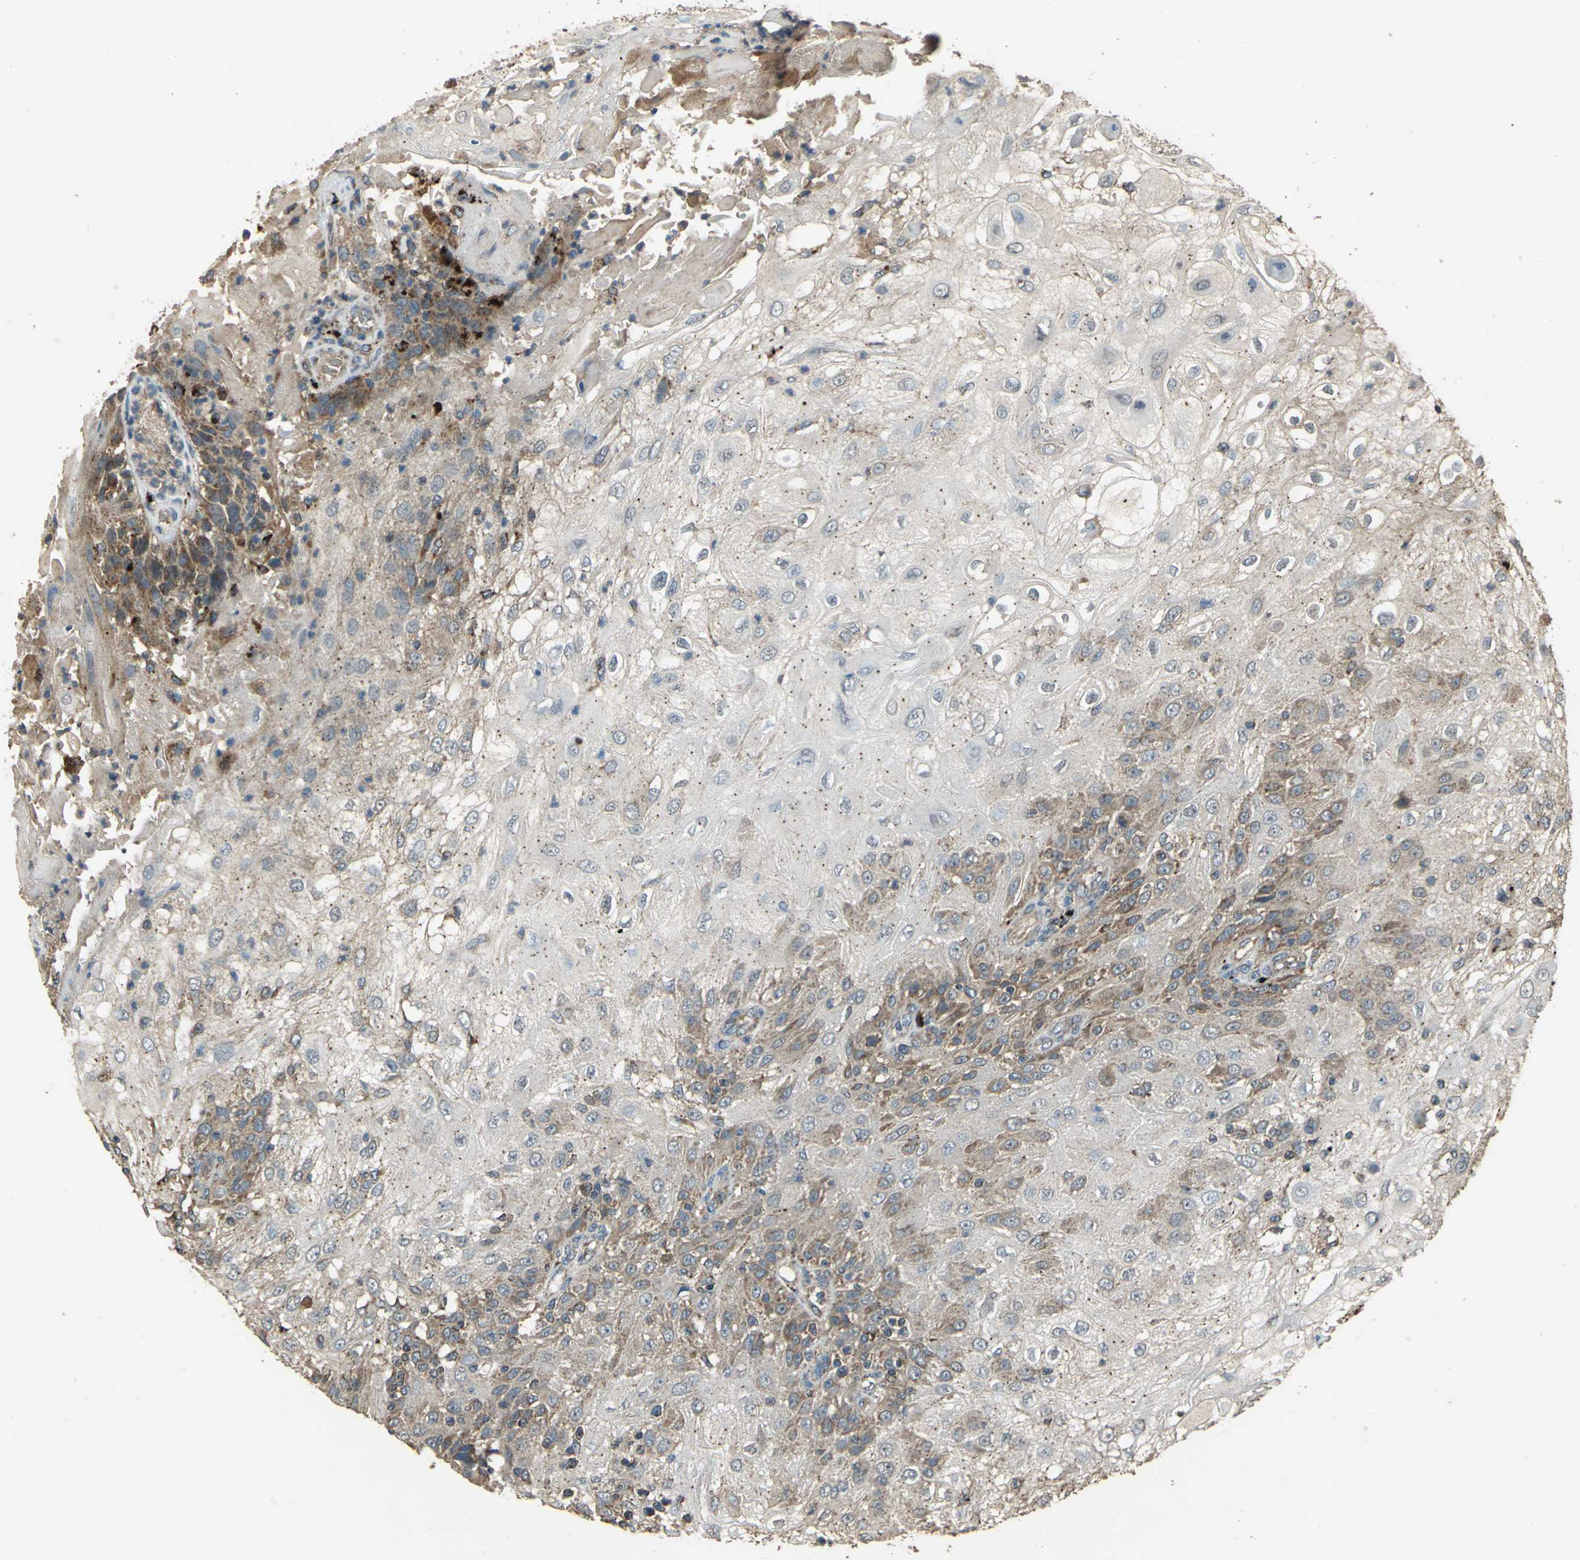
{"staining": {"intensity": "moderate", "quantity": "25%-75%", "location": "cytoplasmic/membranous"}, "tissue": "skin cancer", "cell_type": "Tumor cells", "image_type": "cancer", "snomed": [{"axis": "morphology", "description": "Normal tissue, NOS"}, {"axis": "morphology", "description": "Squamous cell carcinoma, NOS"}, {"axis": "topography", "description": "Skin"}], "caption": "Protein expression analysis of human skin cancer reveals moderate cytoplasmic/membranous staining in approximately 25%-75% of tumor cells.", "gene": "POLRMT", "patient": {"sex": "female", "age": 83}}